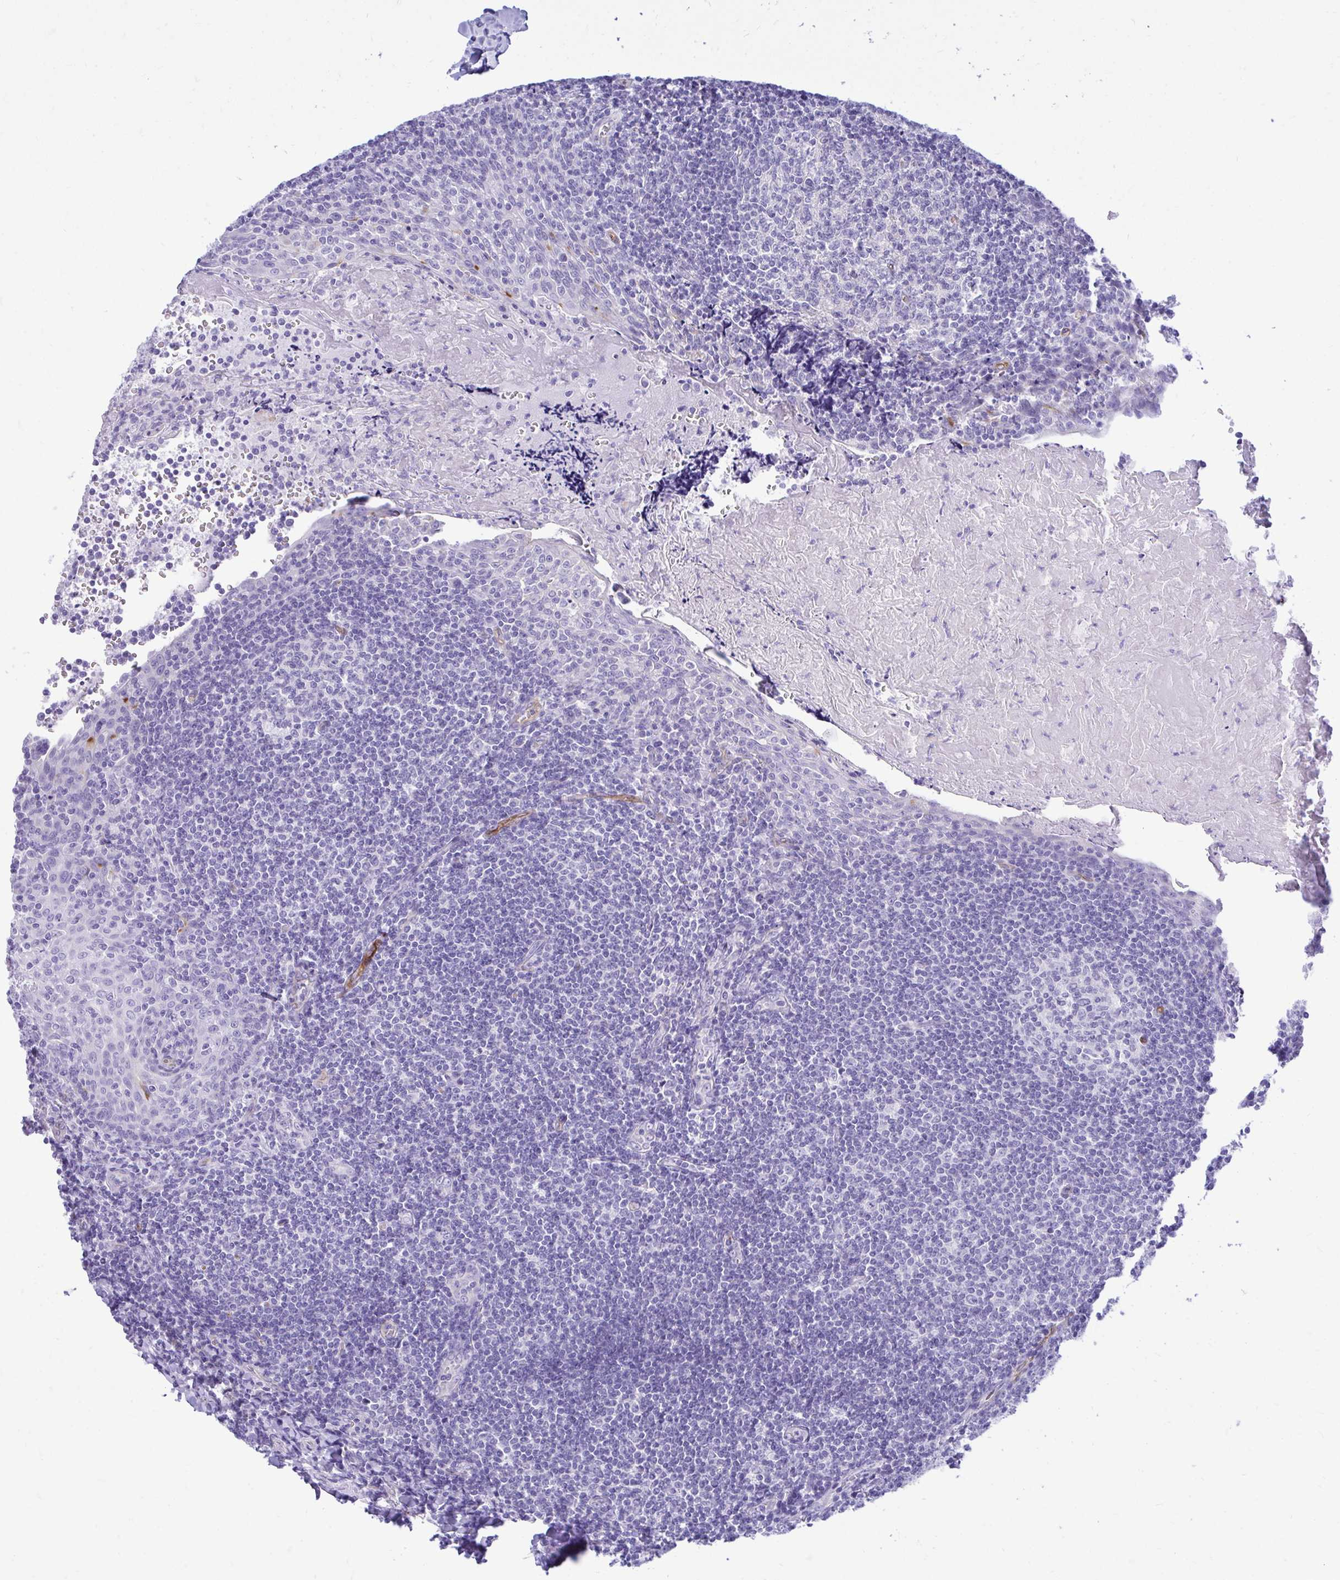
{"staining": {"intensity": "negative", "quantity": "none", "location": "none"}, "tissue": "tonsil", "cell_type": "Germinal center cells", "image_type": "normal", "snomed": [{"axis": "morphology", "description": "Normal tissue, NOS"}, {"axis": "morphology", "description": "Inflammation, NOS"}, {"axis": "topography", "description": "Tonsil"}], "caption": "IHC photomicrograph of normal tonsil: tonsil stained with DAB exhibits no significant protein positivity in germinal center cells.", "gene": "ABCG2", "patient": {"sex": "female", "age": 31}}